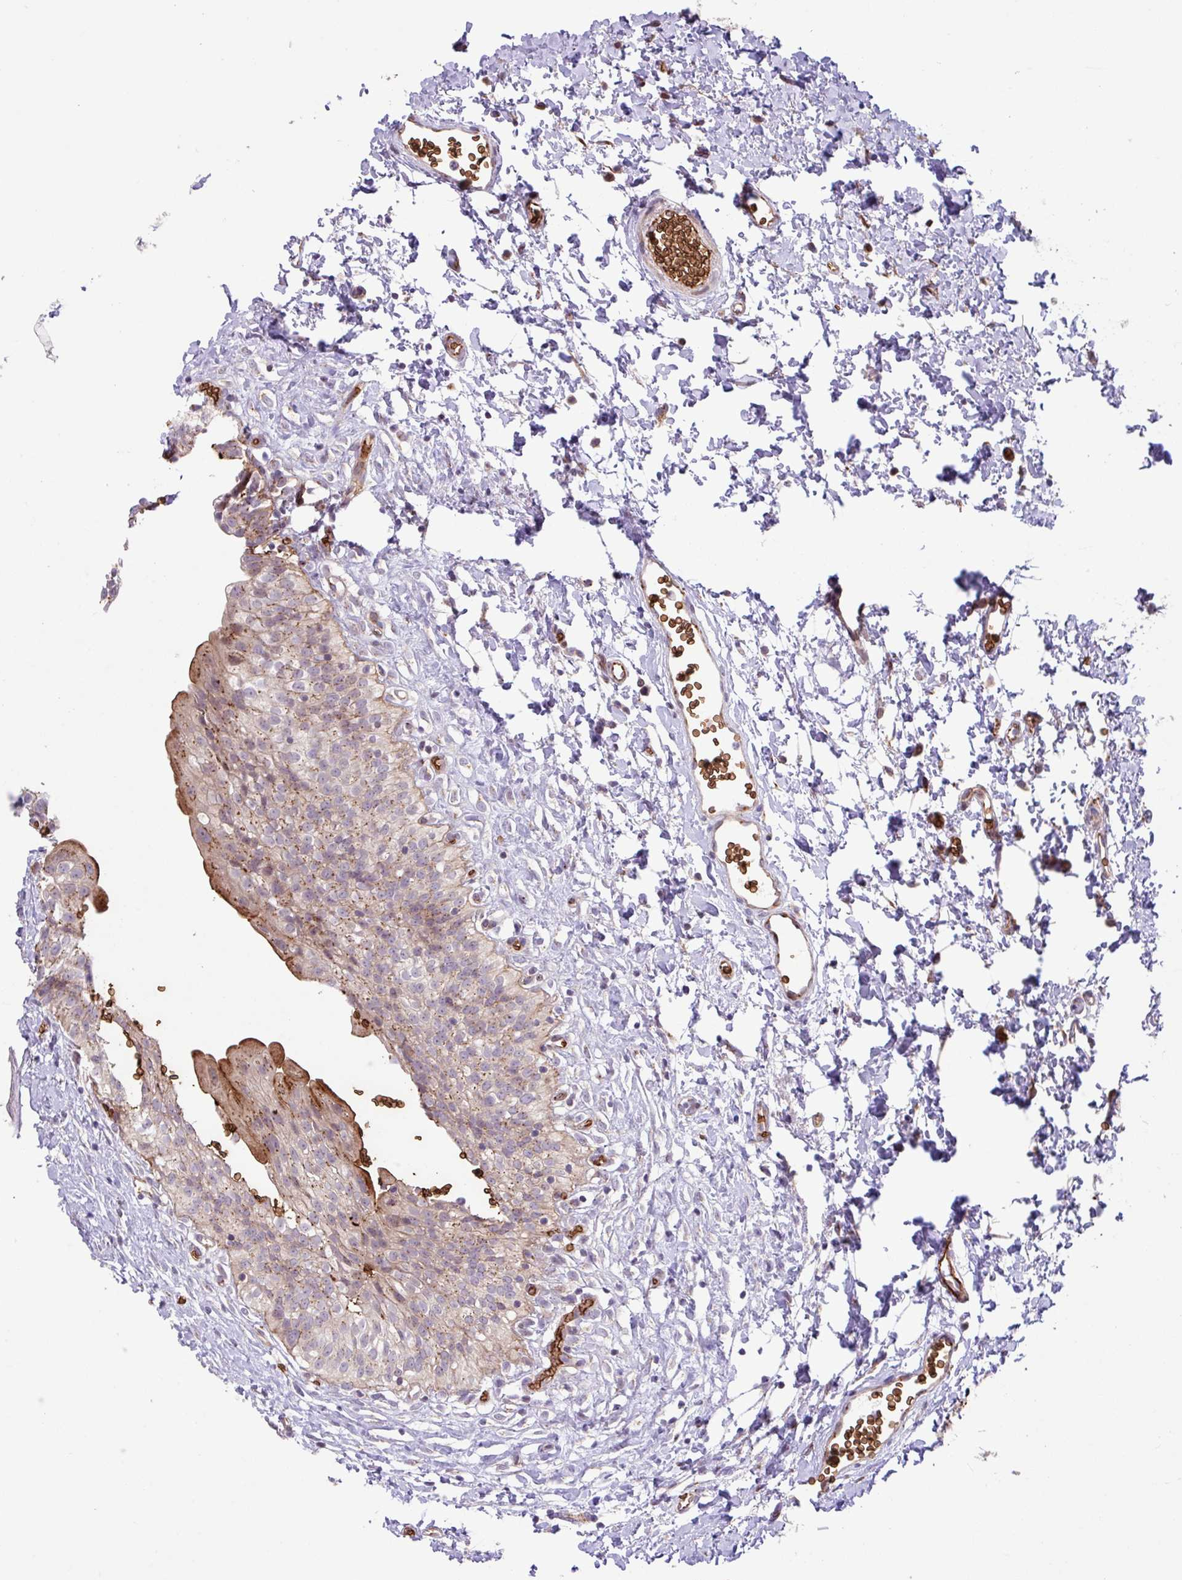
{"staining": {"intensity": "moderate", "quantity": "25%-75%", "location": "cytoplasmic/membranous"}, "tissue": "urinary bladder", "cell_type": "Urothelial cells", "image_type": "normal", "snomed": [{"axis": "morphology", "description": "Normal tissue, NOS"}, {"axis": "topography", "description": "Urinary bladder"}], "caption": "High-magnification brightfield microscopy of unremarkable urinary bladder stained with DAB (3,3'-diaminobenzidine) (brown) and counterstained with hematoxylin (blue). urothelial cells exhibit moderate cytoplasmic/membranous expression is appreciated in approximately25%-75% of cells.", "gene": "RAD21L1", "patient": {"sex": "male", "age": 51}}